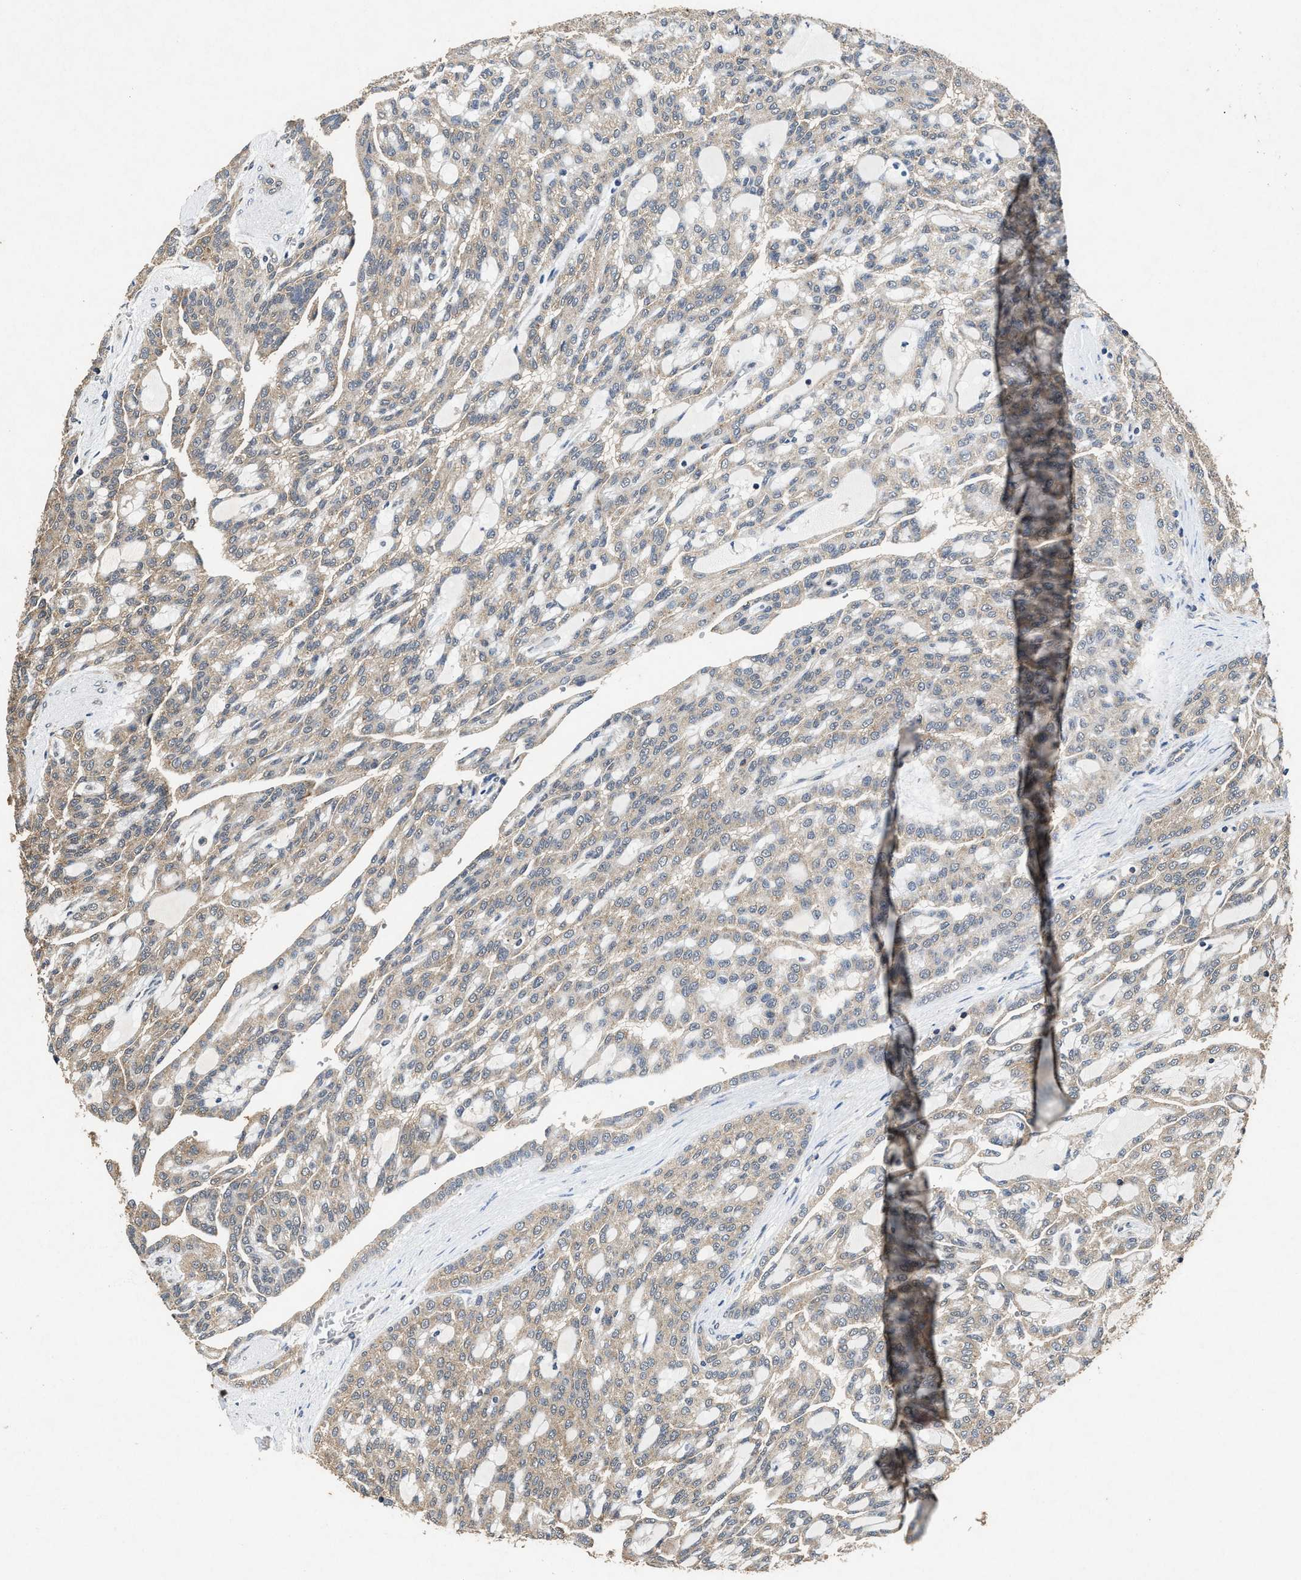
{"staining": {"intensity": "weak", "quantity": ">75%", "location": "cytoplasmic/membranous"}, "tissue": "renal cancer", "cell_type": "Tumor cells", "image_type": "cancer", "snomed": [{"axis": "morphology", "description": "Adenocarcinoma, NOS"}, {"axis": "topography", "description": "Kidney"}], "caption": "Immunohistochemistry (IHC) photomicrograph of neoplastic tissue: renal cancer stained using immunohistochemistry (IHC) demonstrates low levels of weak protein expression localized specifically in the cytoplasmic/membranous of tumor cells, appearing as a cytoplasmic/membranous brown color.", "gene": "PDAP1", "patient": {"sex": "male", "age": 63}}